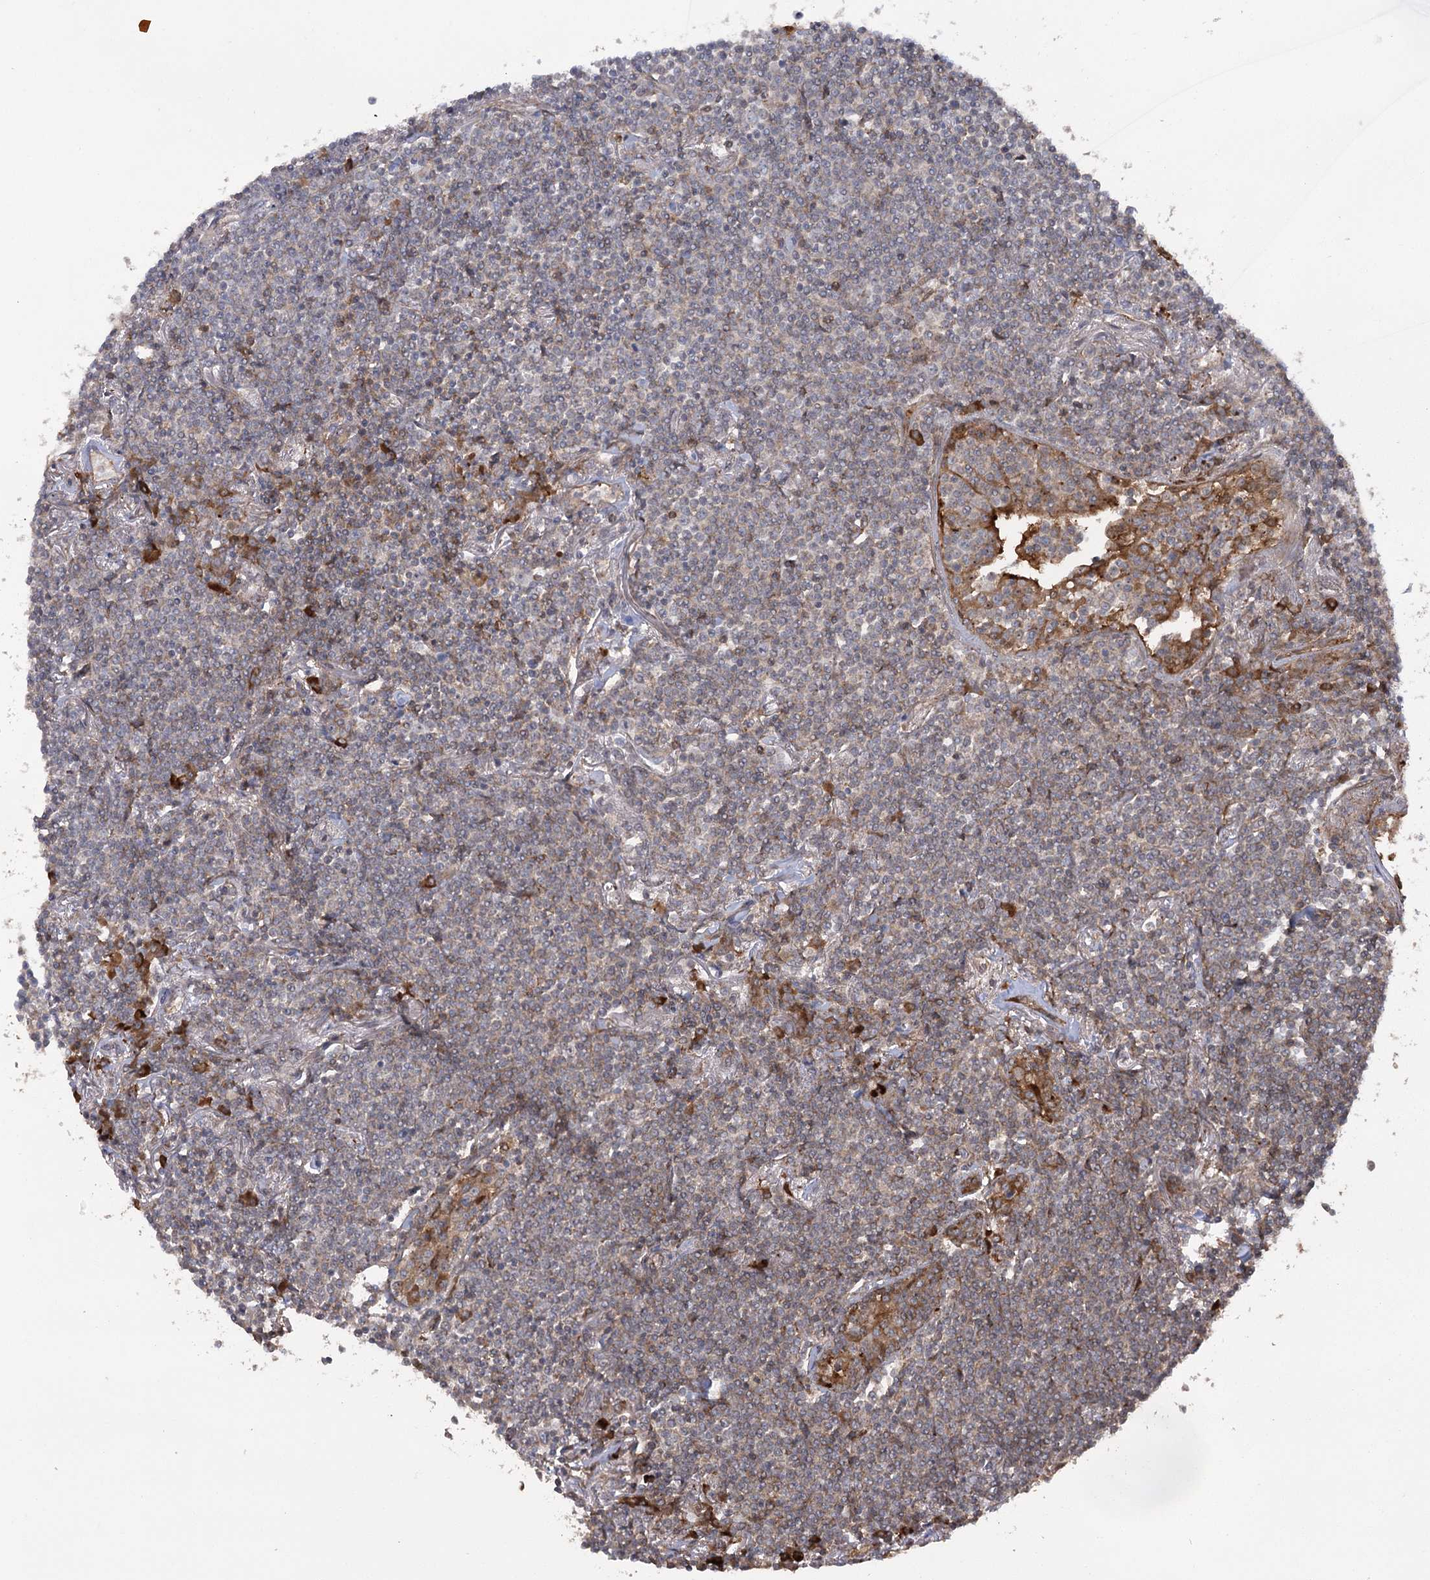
{"staining": {"intensity": "negative", "quantity": "none", "location": "none"}, "tissue": "lymphoma", "cell_type": "Tumor cells", "image_type": "cancer", "snomed": [{"axis": "morphology", "description": "Malignant lymphoma, non-Hodgkin's type, Low grade"}, {"axis": "topography", "description": "Lung"}], "caption": "Immunohistochemistry (IHC) of human low-grade malignant lymphoma, non-Hodgkin's type displays no expression in tumor cells.", "gene": "KCNN2", "patient": {"sex": "female", "age": 71}}